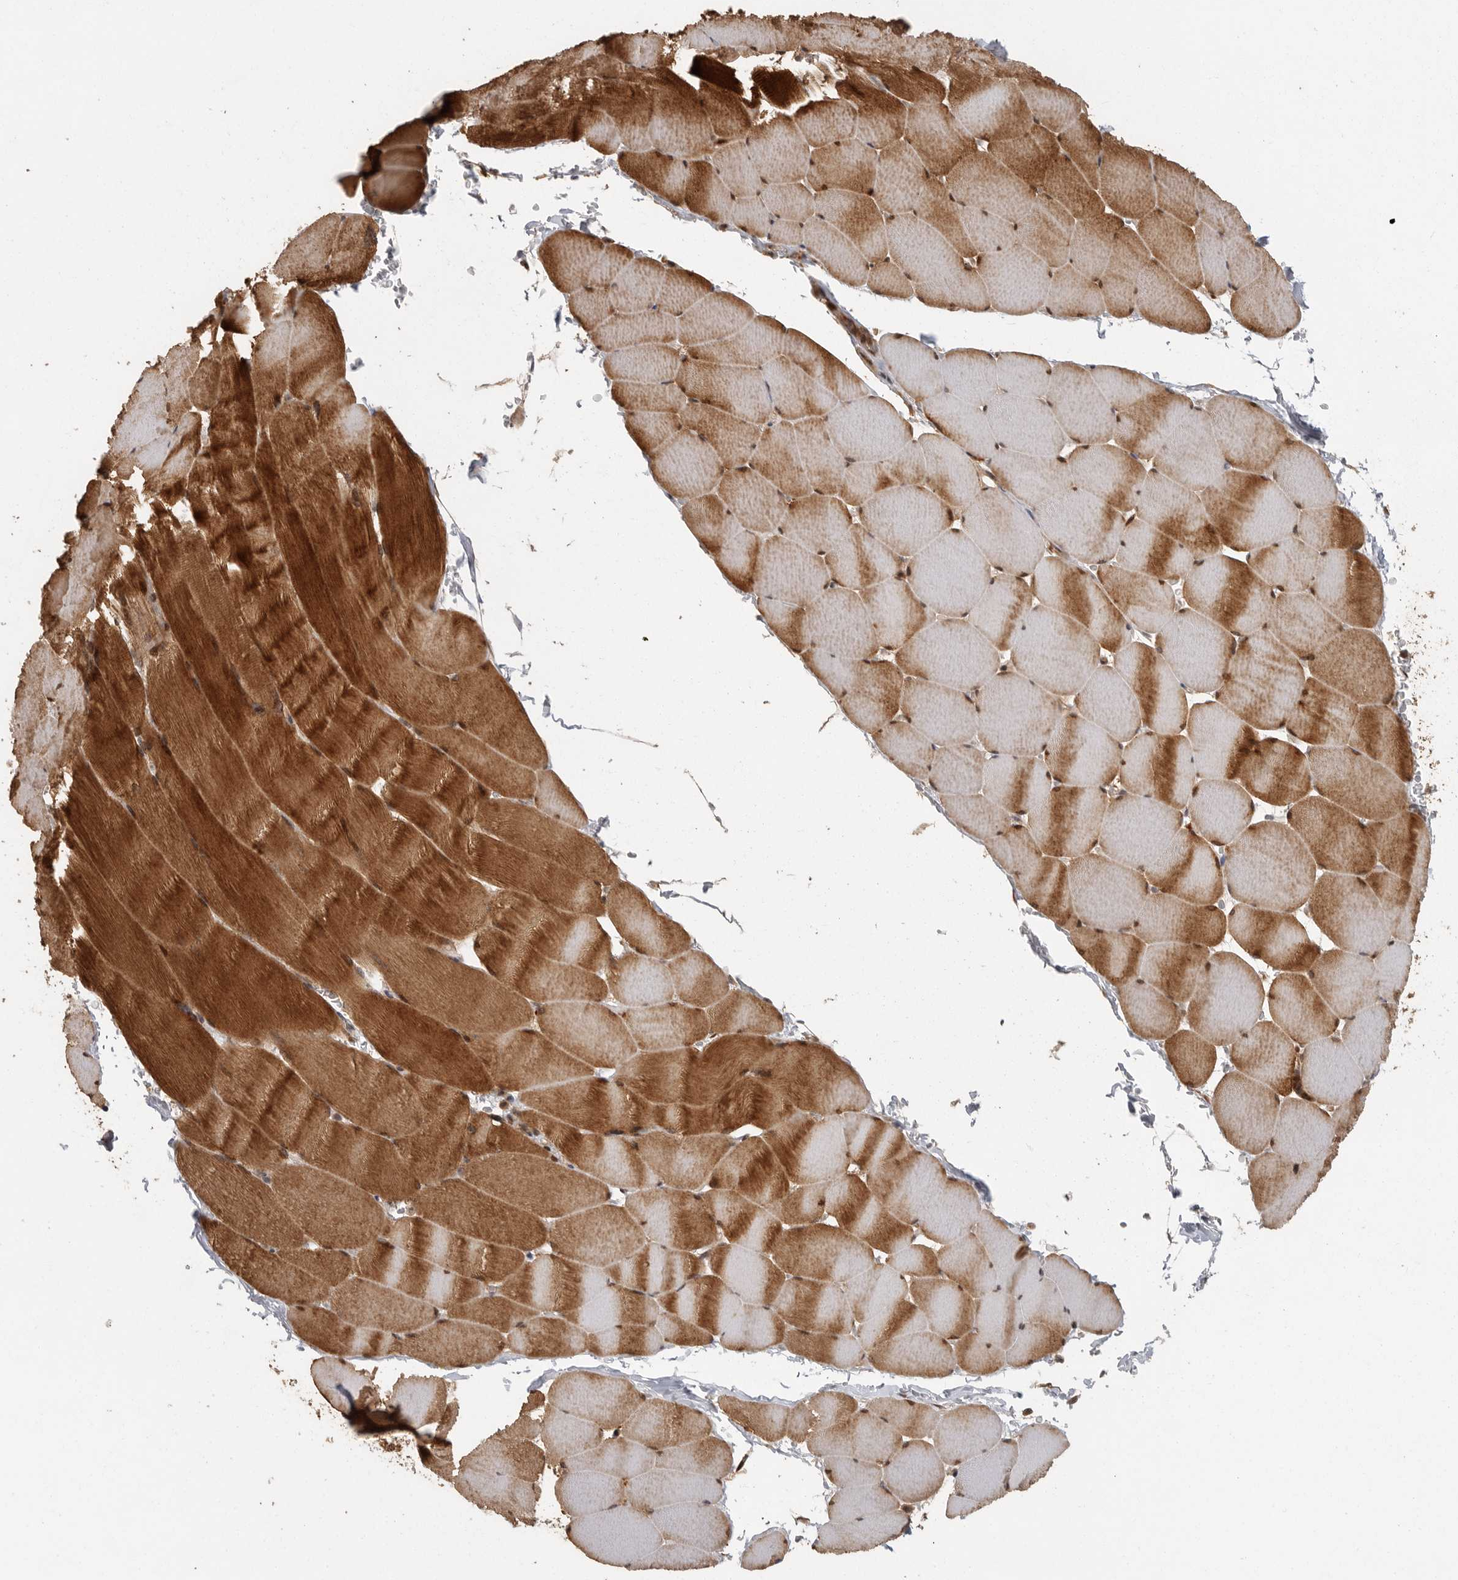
{"staining": {"intensity": "moderate", "quantity": ">75%", "location": "cytoplasmic/membranous,nuclear"}, "tissue": "skeletal muscle", "cell_type": "Myocytes", "image_type": "normal", "snomed": [{"axis": "morphology", "description": "Normal tissue, NOS"}, {"axis": "topography", "description": "Skeletal muscle"}], "caption": "Protein expression analysis of normal skeletal muscle displays moderate cytoplasmic/membranous,nuclear expression in about >75% of myocytes.", "gene": "SWT1", "patient": {"sex": "male", "age": 62}}